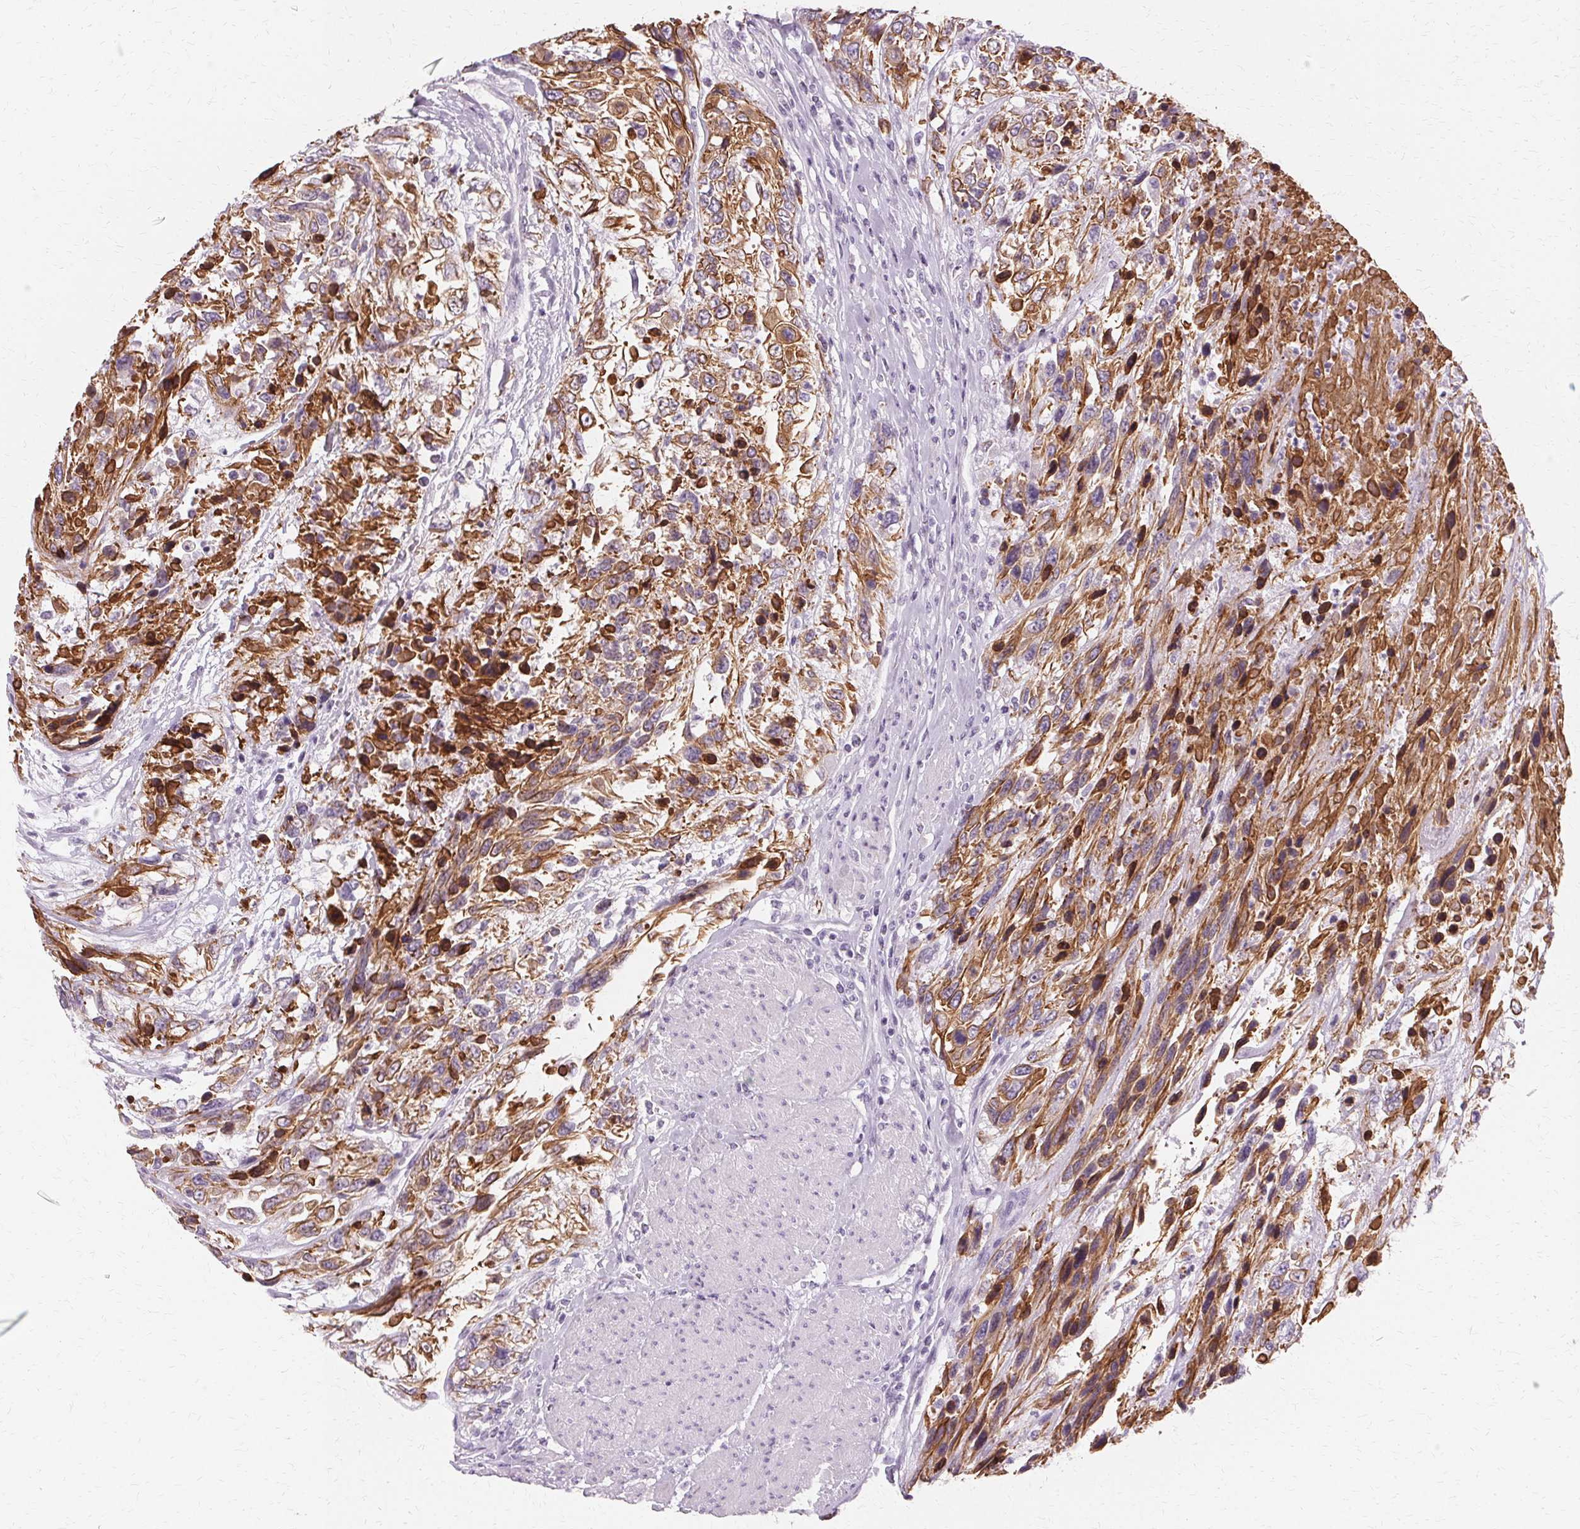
{"staining": {"intensity": "moderate", "quantity": ">75%", "location": "cytoplasmic/membranous"}, "tissue": "urothelial cancer", "cell_type": "Tumor cells", "image_type": "cancer", "snomed": [{"axis": "morphology", "description": "Urothelial carcinoma, High grade"}, {"axis": "topography", "description": "Urinary bladder"}], "caption": "A medium amount of moderate cytoplasmic/membranous expression is seen in approximately >75% of tumor cells in high-grade urothelial carcinoma tissue. The staining was performed using DAB, with brown indicating positive protein expression. Nuclei are stained blue with hematoxylin.", "gene": "KRT6C", "patient": {"sex": "female", "age": 70}}